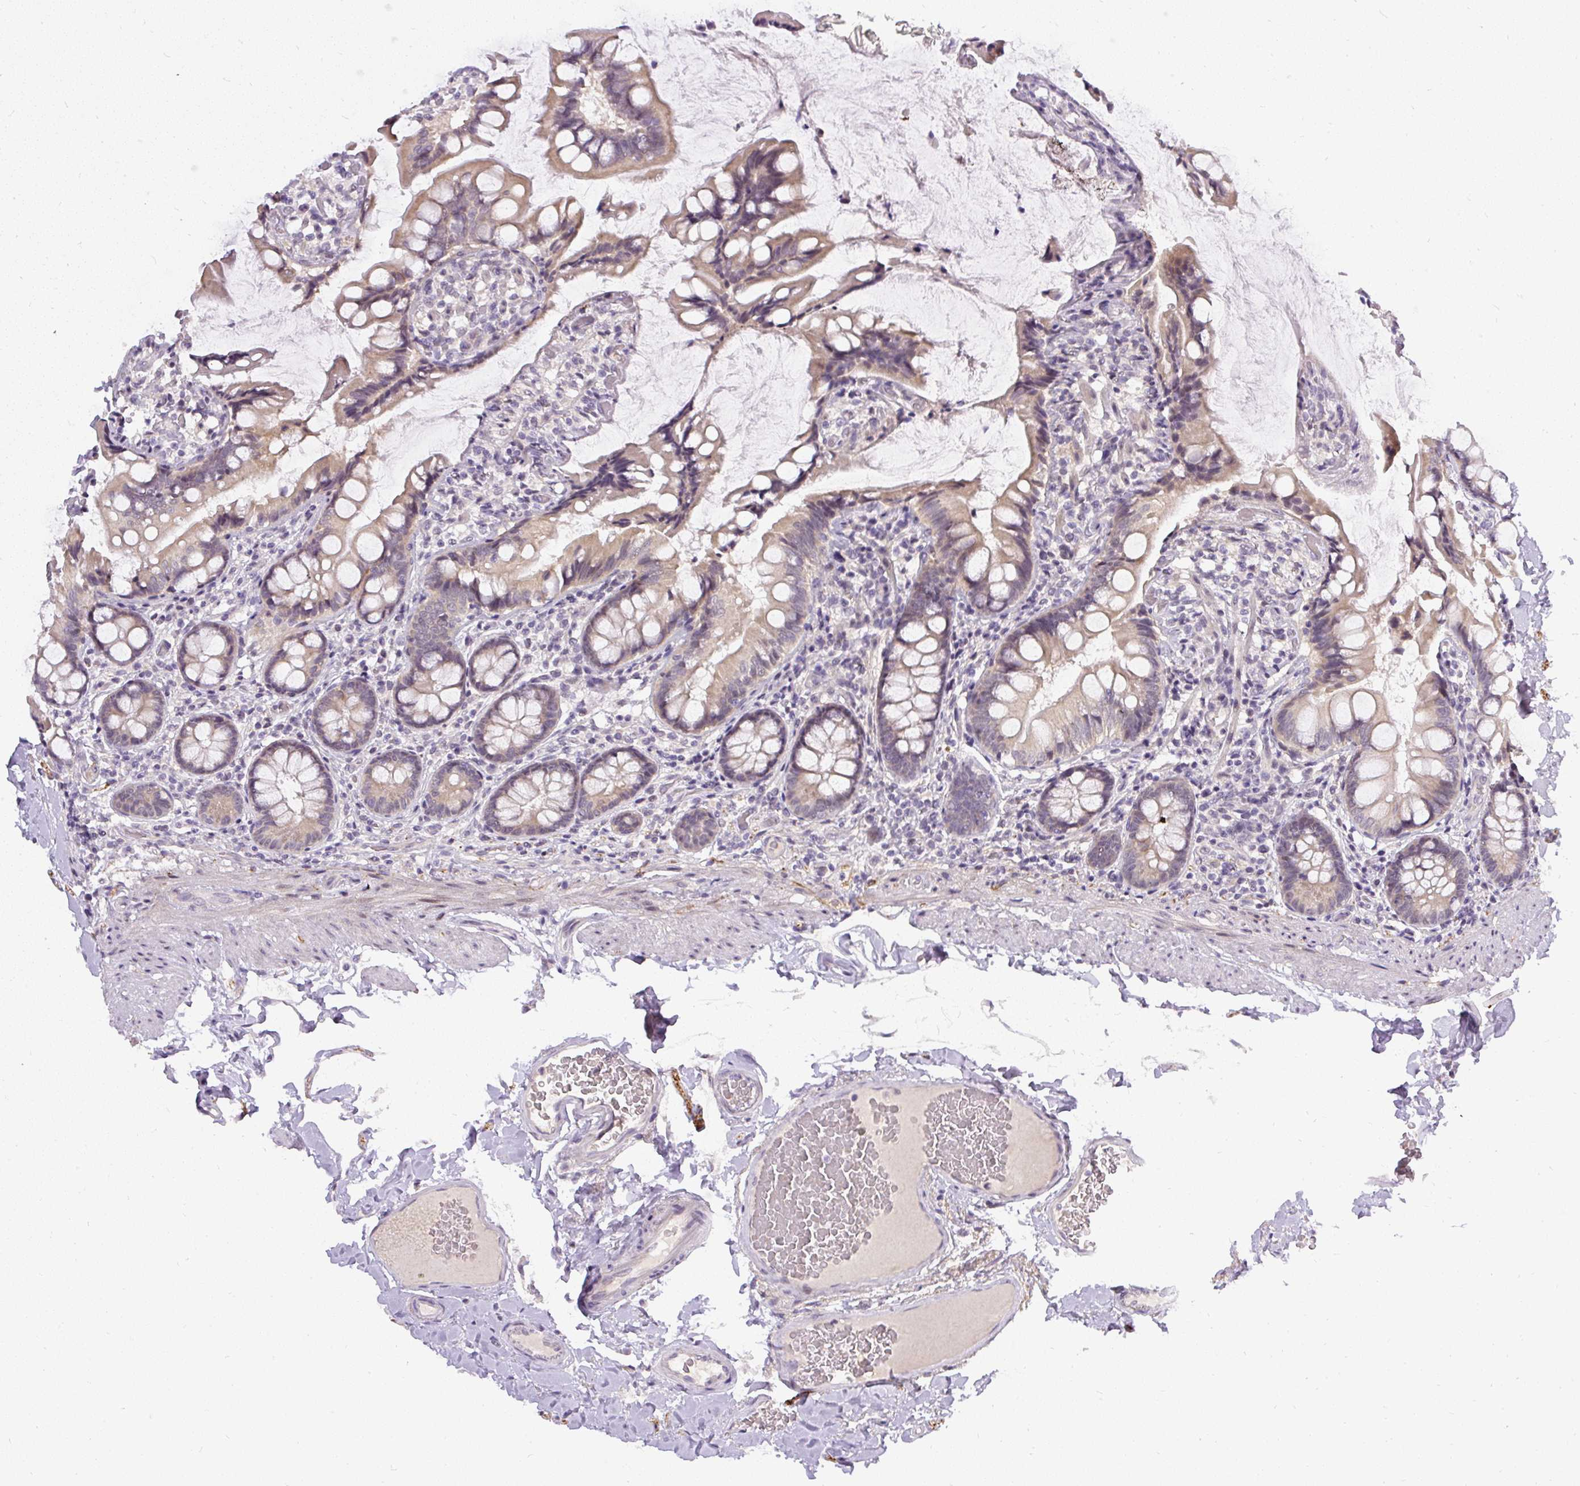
{"staining": {"intensity": "moderate", "quantity": ">75%", "location": "cytoplasmic/membranous"}, "tissue": "small intestine", "cell_type": "Glandular cells", "image_type": "normal", "snomed": [{"axis": "morphology", "description": "Normal tissue, NOS"}, {"axis": "topography", "description": "Small intestine"}], "caption": "A photomicrograph showing moderate cytoplasmic/membranous positivity in about >75% of glandular cells in unremarkable small intestine, as visualized by brown immunohistochemical staining.", "gene": "FAM117B", "patient": {"sex": "male", "age": 70}}